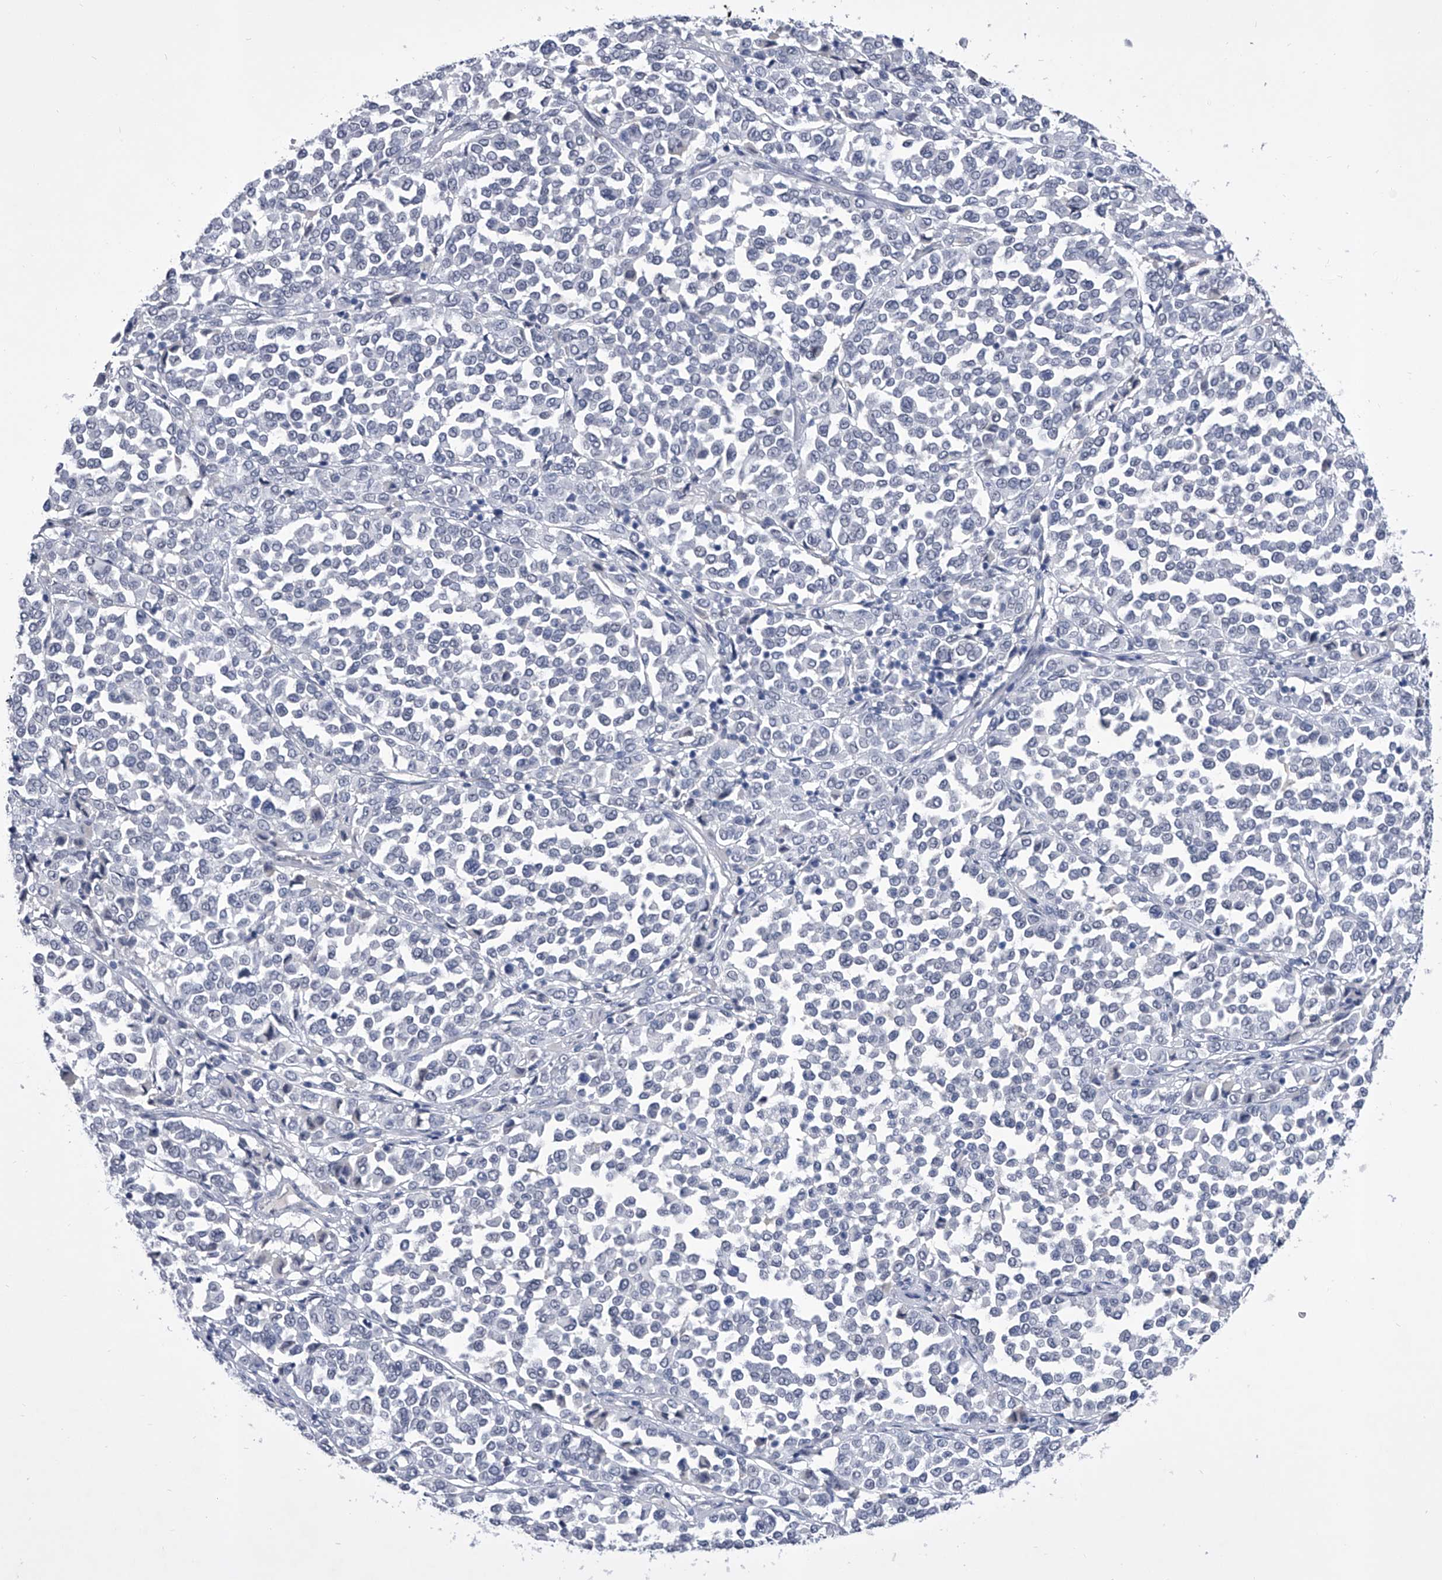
{"staining": {"intensity": "negative", "quantity": "none", "location": "none"}, "tissue": "melanoma", "cell_type": "Tumor cells", "image_type": "cancer", "snomed": [{"axis": "morphology", "description": "Malignant melanoma, Metastatic site"}, {"axis": "topography", "description": "Pancreas"}], "caption": "Immunohistochemistry histopathology image of human melanoma stained for a protein (brown), which reveals no positivity in tumor cells.", "gene": "CRISP2", "patient": {"sex": "female", "age": 30}}